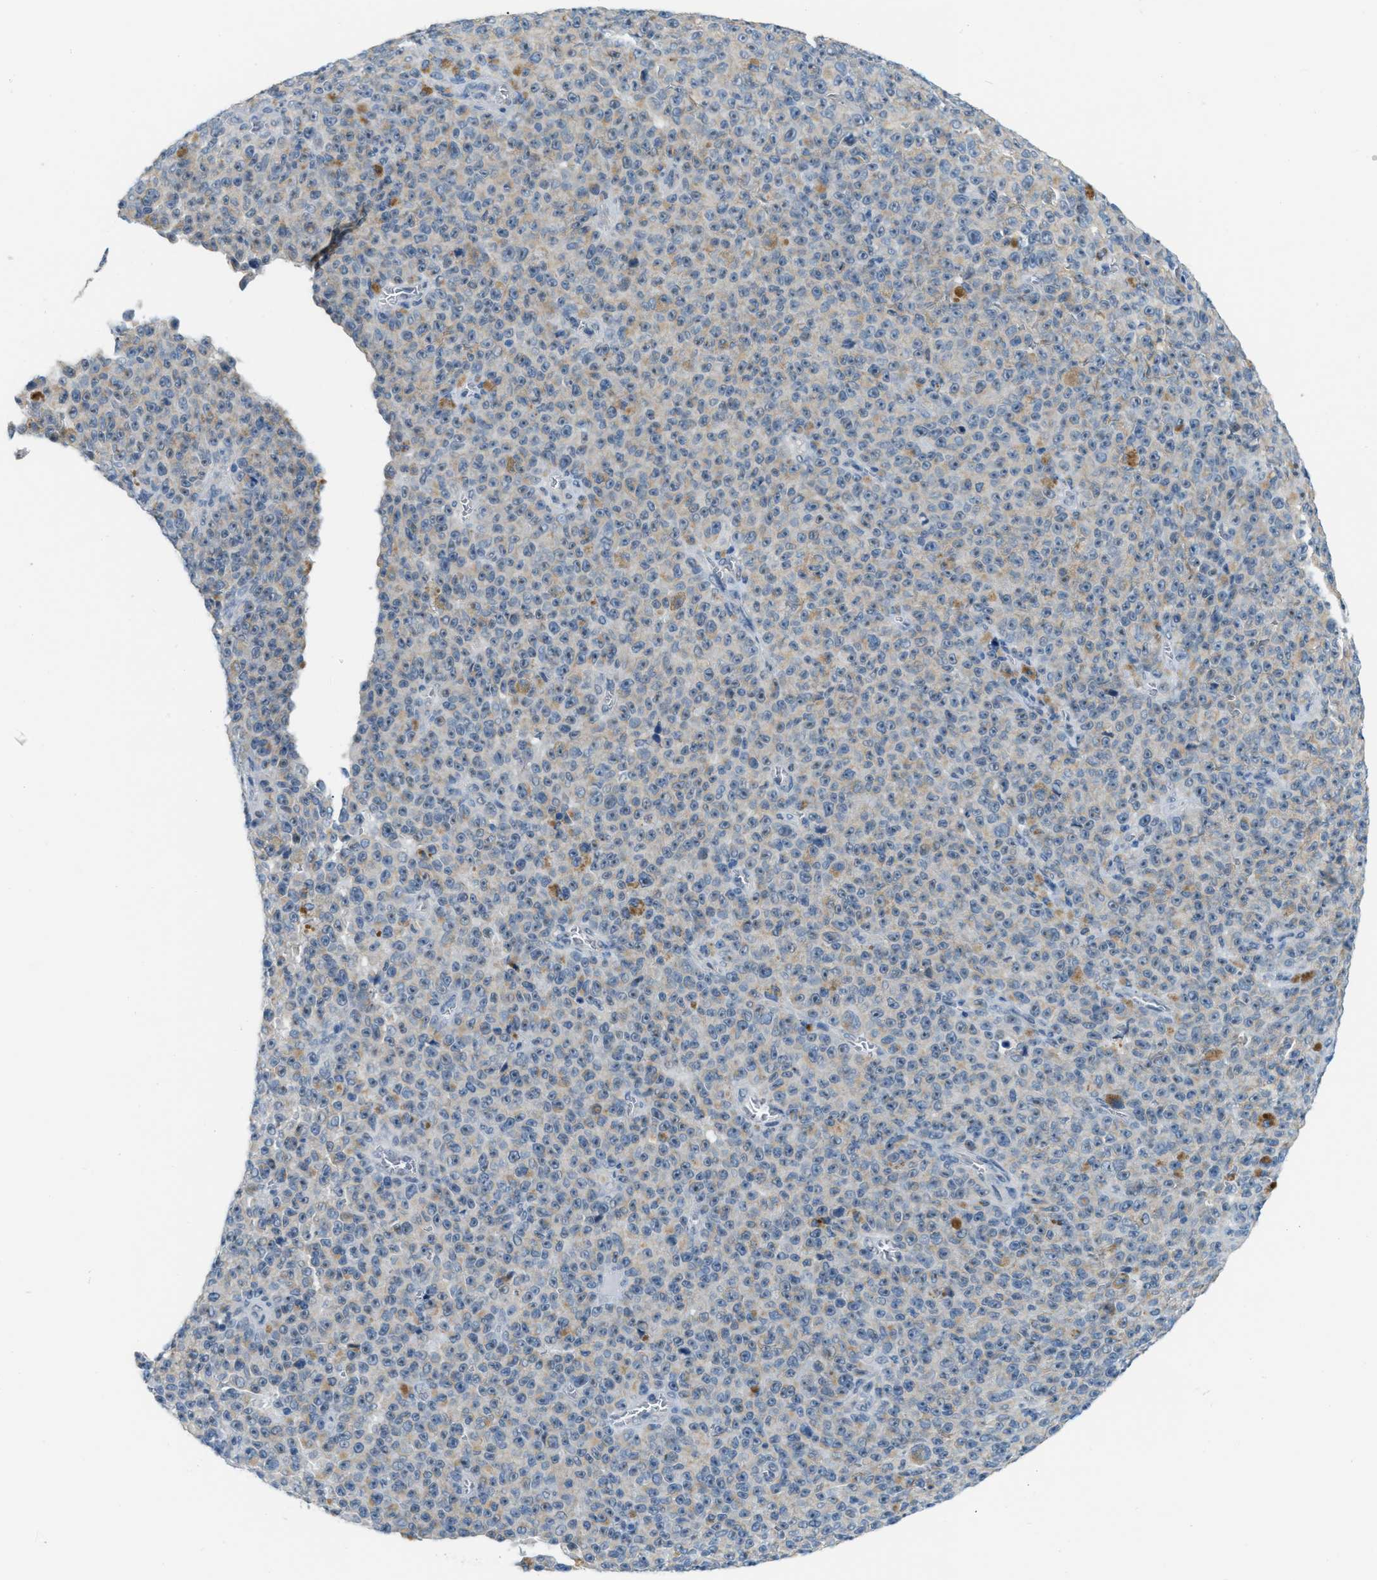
{"staining": {"intensity": "negative", "quantity": "none", "location": "none"}, "tissue": "melanoma", "cell_type": "Tumor cells", "image_type": "cancer", "snomed": [{"axis": "morphology", "description": "Malignant melanoma, NOS"}, {"axis": "topography", "description": "Skin"}], "caption": "This histopathology image is of melanoma stained with immunohistochemistry to label a protein in brown with the nuclei are counter-stained blue. There is no staining in tumor cells.", "gene": "PHRF1", "patient": {"sex": "female", "age": 82}}